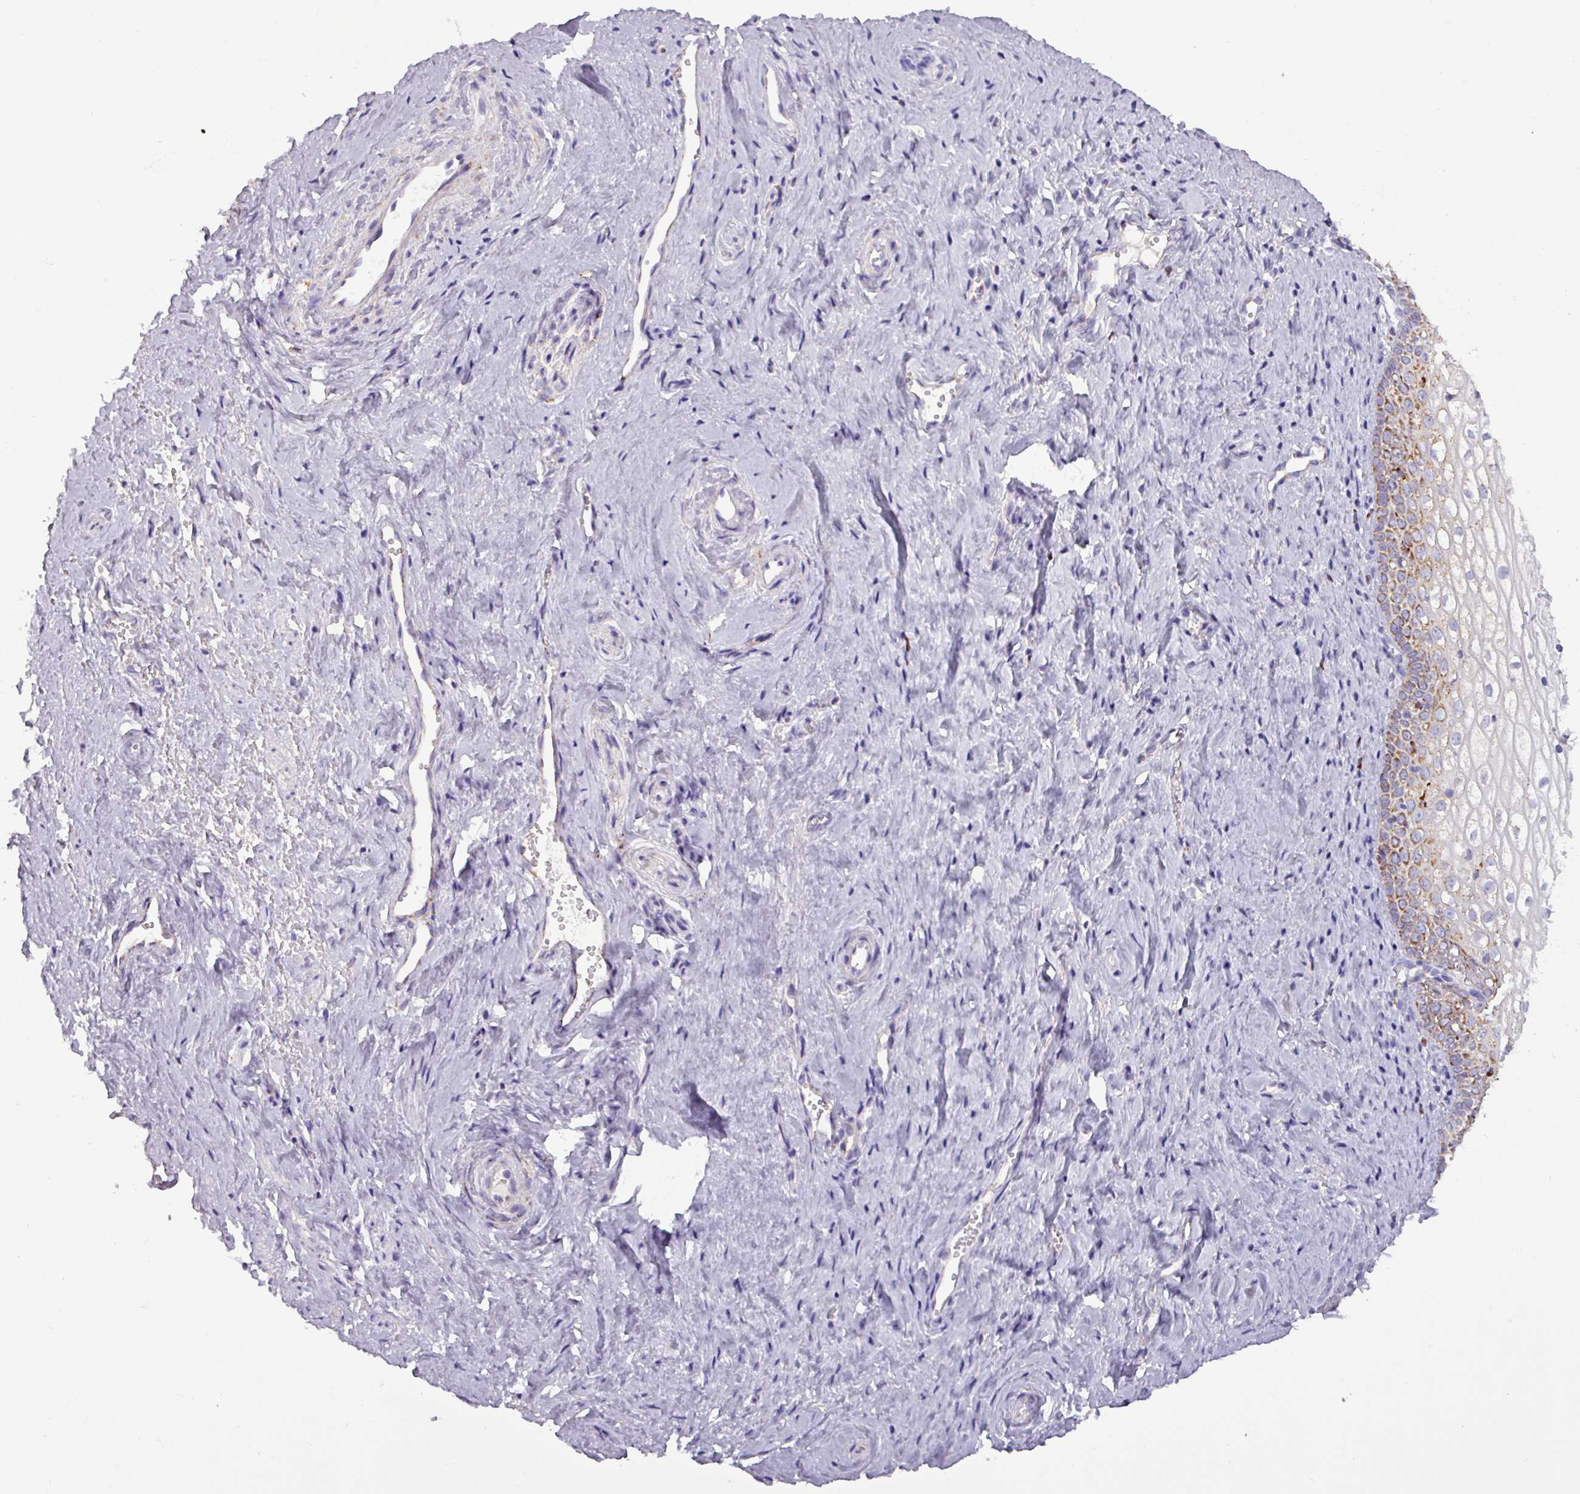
{"staining": {"intensity": "moderate", "quantity": ">75%", "location": "cytoplasmic/membranous"}, "tissue": "vagina", "cell_type": "Squamous epithelial cells", "image_type": "normal", "snomed": [{"axis": "morphology", "description": "Normal tissue, NOS"}, {"axis": "topography", "description": "Vagina"}], "caption": "Protein staining of benign vagina displays moderate cytoplasmic/membranous positivity in about >75% of squamous epithelial cells.", "gene": "ZNF667", "patient": {"sex": "female", "age": 59}}